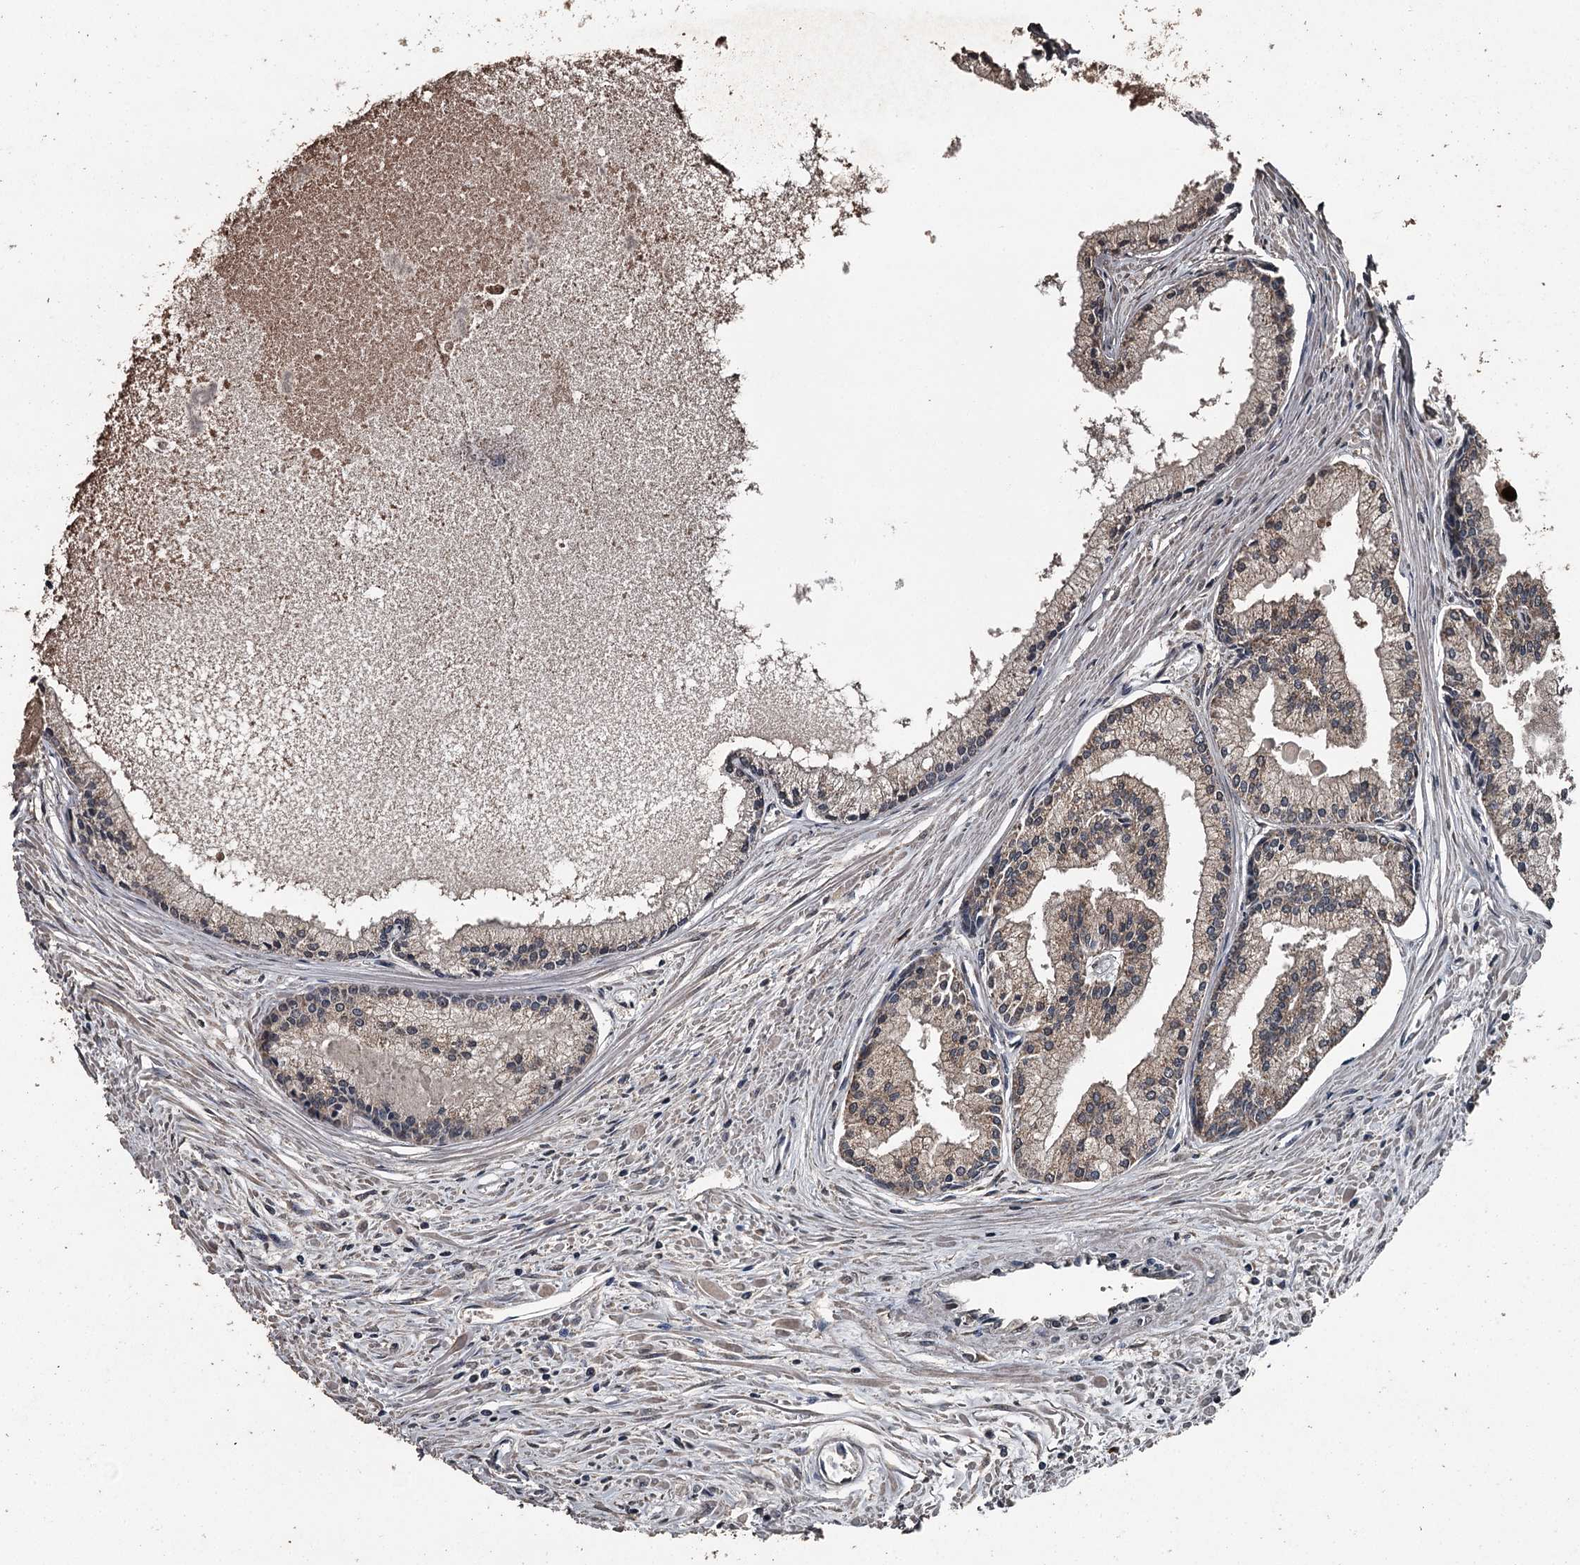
{"staining": {"intensity": "moderate", "quantity": ">75%", "location": "cytoplasmic/membranous"}, "tissue": "prostate cancer", "cell_type": "Tumor cells", "image_type": "cancer", "snomed": [{"axis": "morphology", "description": "Adenocarcinoma, High grade"}, {"axis": "topography", "description": "Prostate"}], "caption": "Immunohistochemistry staining of prostate adenocarcinoma (high-grade), which exhibits medium levels of moderate cytoplasmic/membranous expression in about >75% of tumor cells indicating moderate cytoplasmic/membranous protein staining. The staining was performed using DAB (brown) for protein detection and nuclei were counterstained in hematoxylin (blue).", "gene": "WIPI1", "patient": {"sex": "male", "age": 68}}